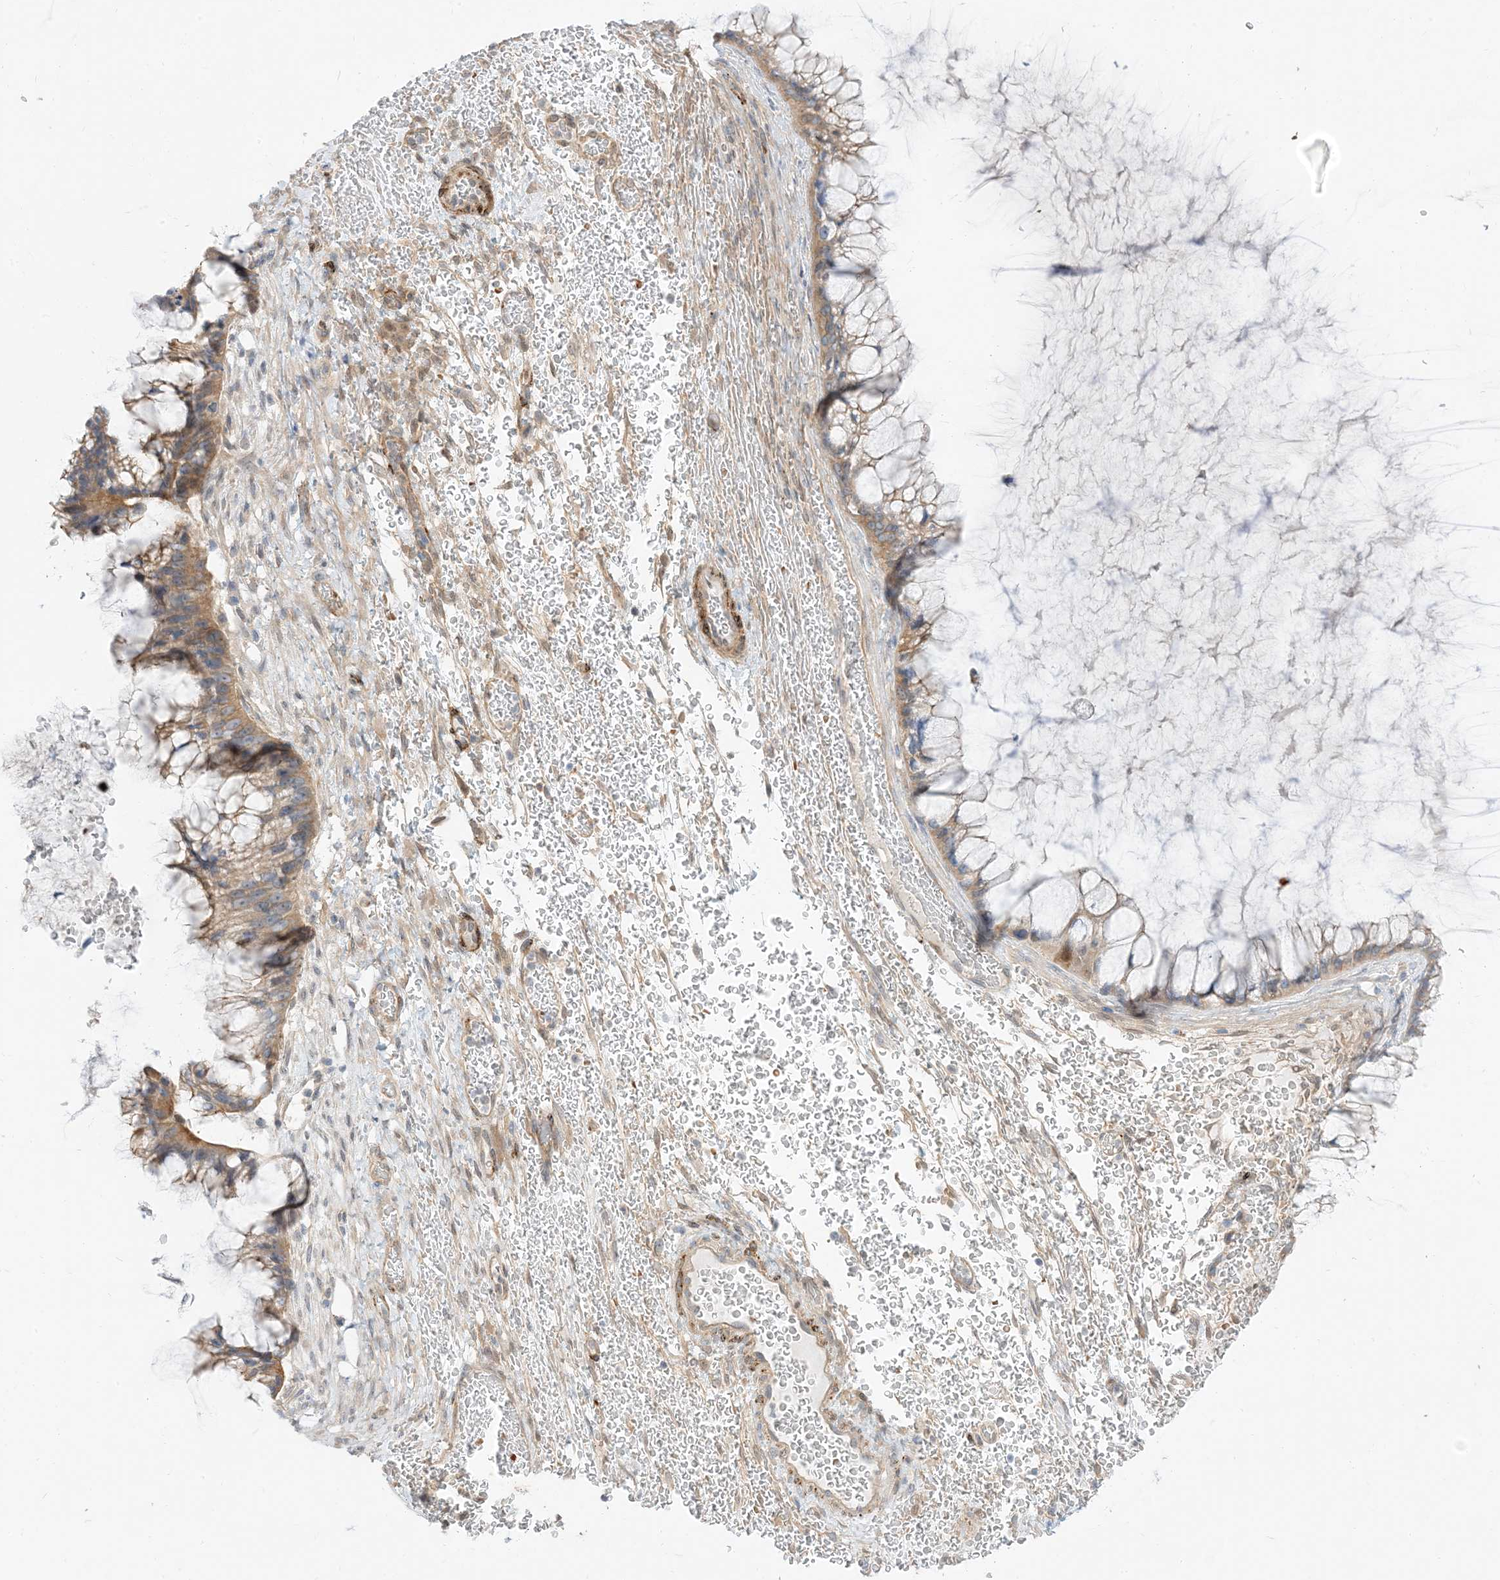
{"staining": {"intensity": "moderate", "quantity": "25%-75%", "location": "cytoplasmic/membranous"}, "tissue": "ovarian cancer", "cell_type": "Tumor cells", "image_type": "cancer", "snomed": [{"axis": "morphology", "description": "Cystadenocarcinoma, mucinous, NOS"}, {"axis": "topography", "description": "Ovary"}], "caption": "DAB immunohistochemical staining of ovarian cancer shows moderate cytoplasmic/membranous protein positivity in approximately 25%-75% of tumor cells.", "gene": "RIN1", "patient": {"sex": "female", "age": 37}}